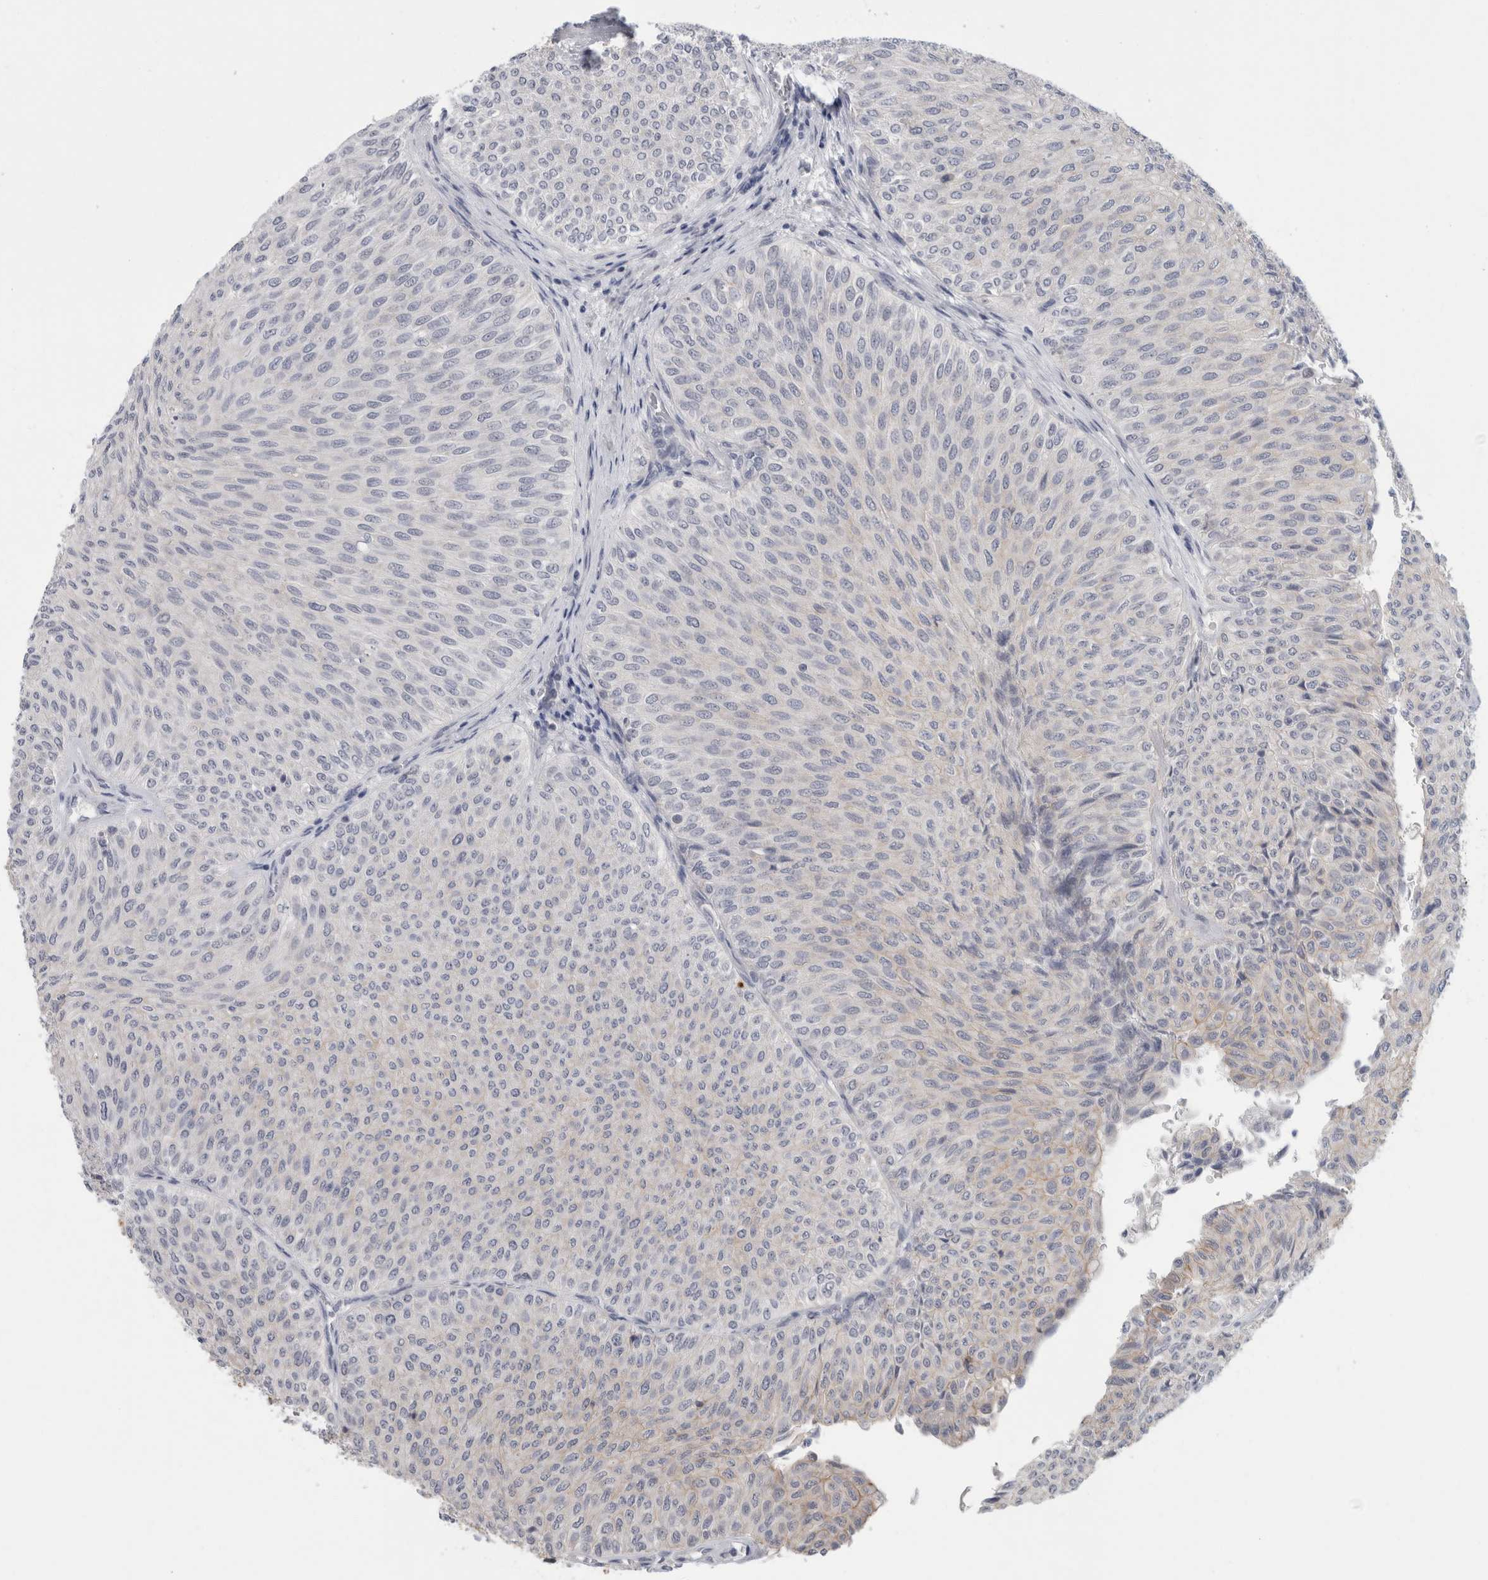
{"staining": {"intensity": "weak", "quantity": "<25%", "location": "cytoplasmic/membranous"}, "tissue": "urothelial cancer", "cell_type": "Tumor cells", "image_type": "cancer", "snomed": [{"axis": "morphology", "description": "Urothelial carcinoma, Low grade"}, {"axis": "topography", "description": "Urinary bladder"}], "caption": "IHC of human urothelial carcinoma (low-grade) shows no expression in tumor cells. (DAB immunohistochemistry (IHC) with hematoxylin counter stain).", "gene": "NIPA1", "patient": {"sex": "male", "age": 78}}